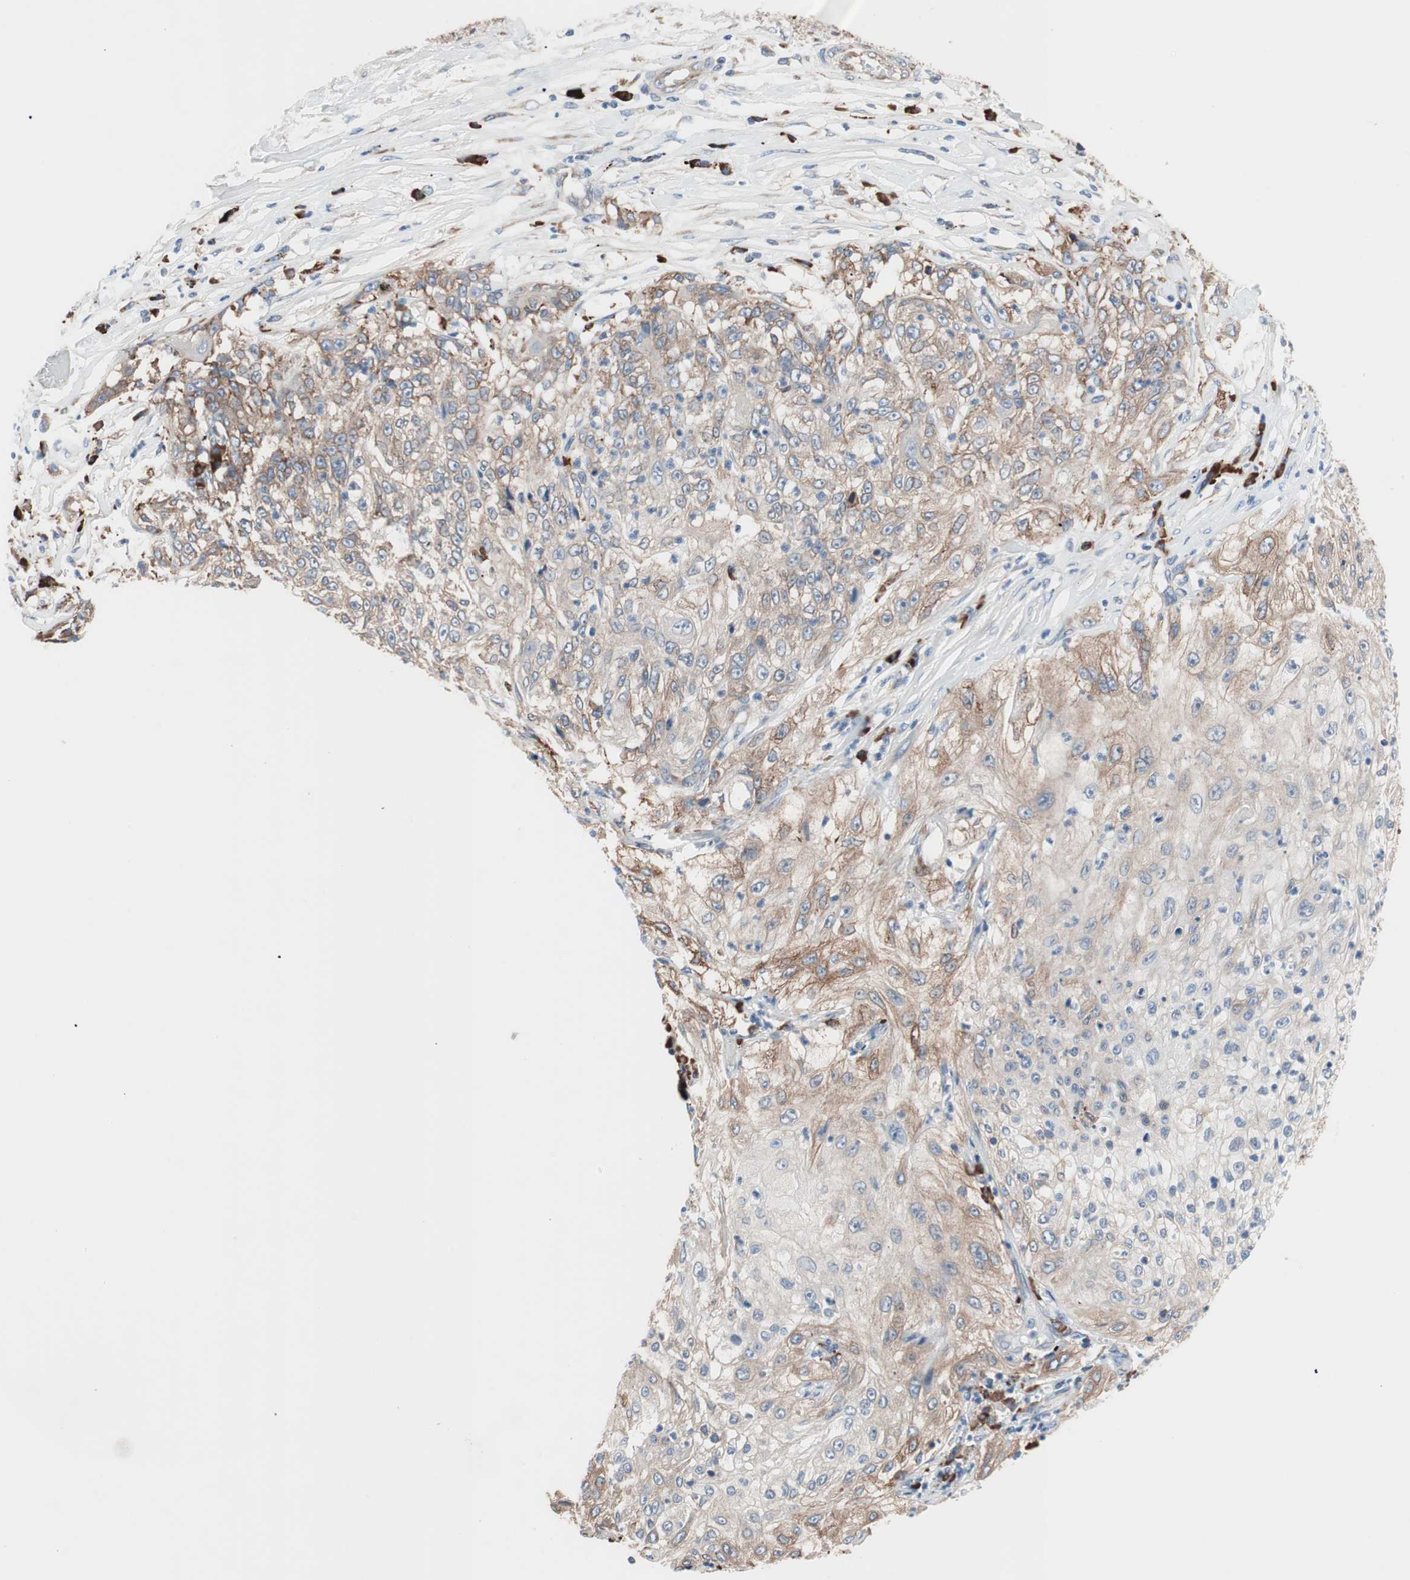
{"staining": {"intensity": "weak", "quantity": "25%-75%", "location": "cytoplasmic/membranous"}, "tissue": "lung cancer", "cell_type": "Tumor cells", "image_type": "cancer", "snomed": [{"axis": "morphology", "description": "Inflammation, NOS"}, {"axis": "morphology", "description": "Squamous cell carcinoma, NOS"}, {"axis": "topography", "description": "Lymph node"}, {"axis": "topography", "description": "Soft tissue"}, {"axis": "topography", "description": "Lung"}], "caption": "IHC photomicrograph of neoplastic tissue: lung cancer stained using immunohistochemistry (IHC) demonstrates low levels of weak protein expression localized specifically in the cytoplasmic/membranous of tumor cells, appearing as a cytoplasmic/membranous brown color.", "gene": "SLC27A4", "patient": {"sex": "male", "age": 66}}